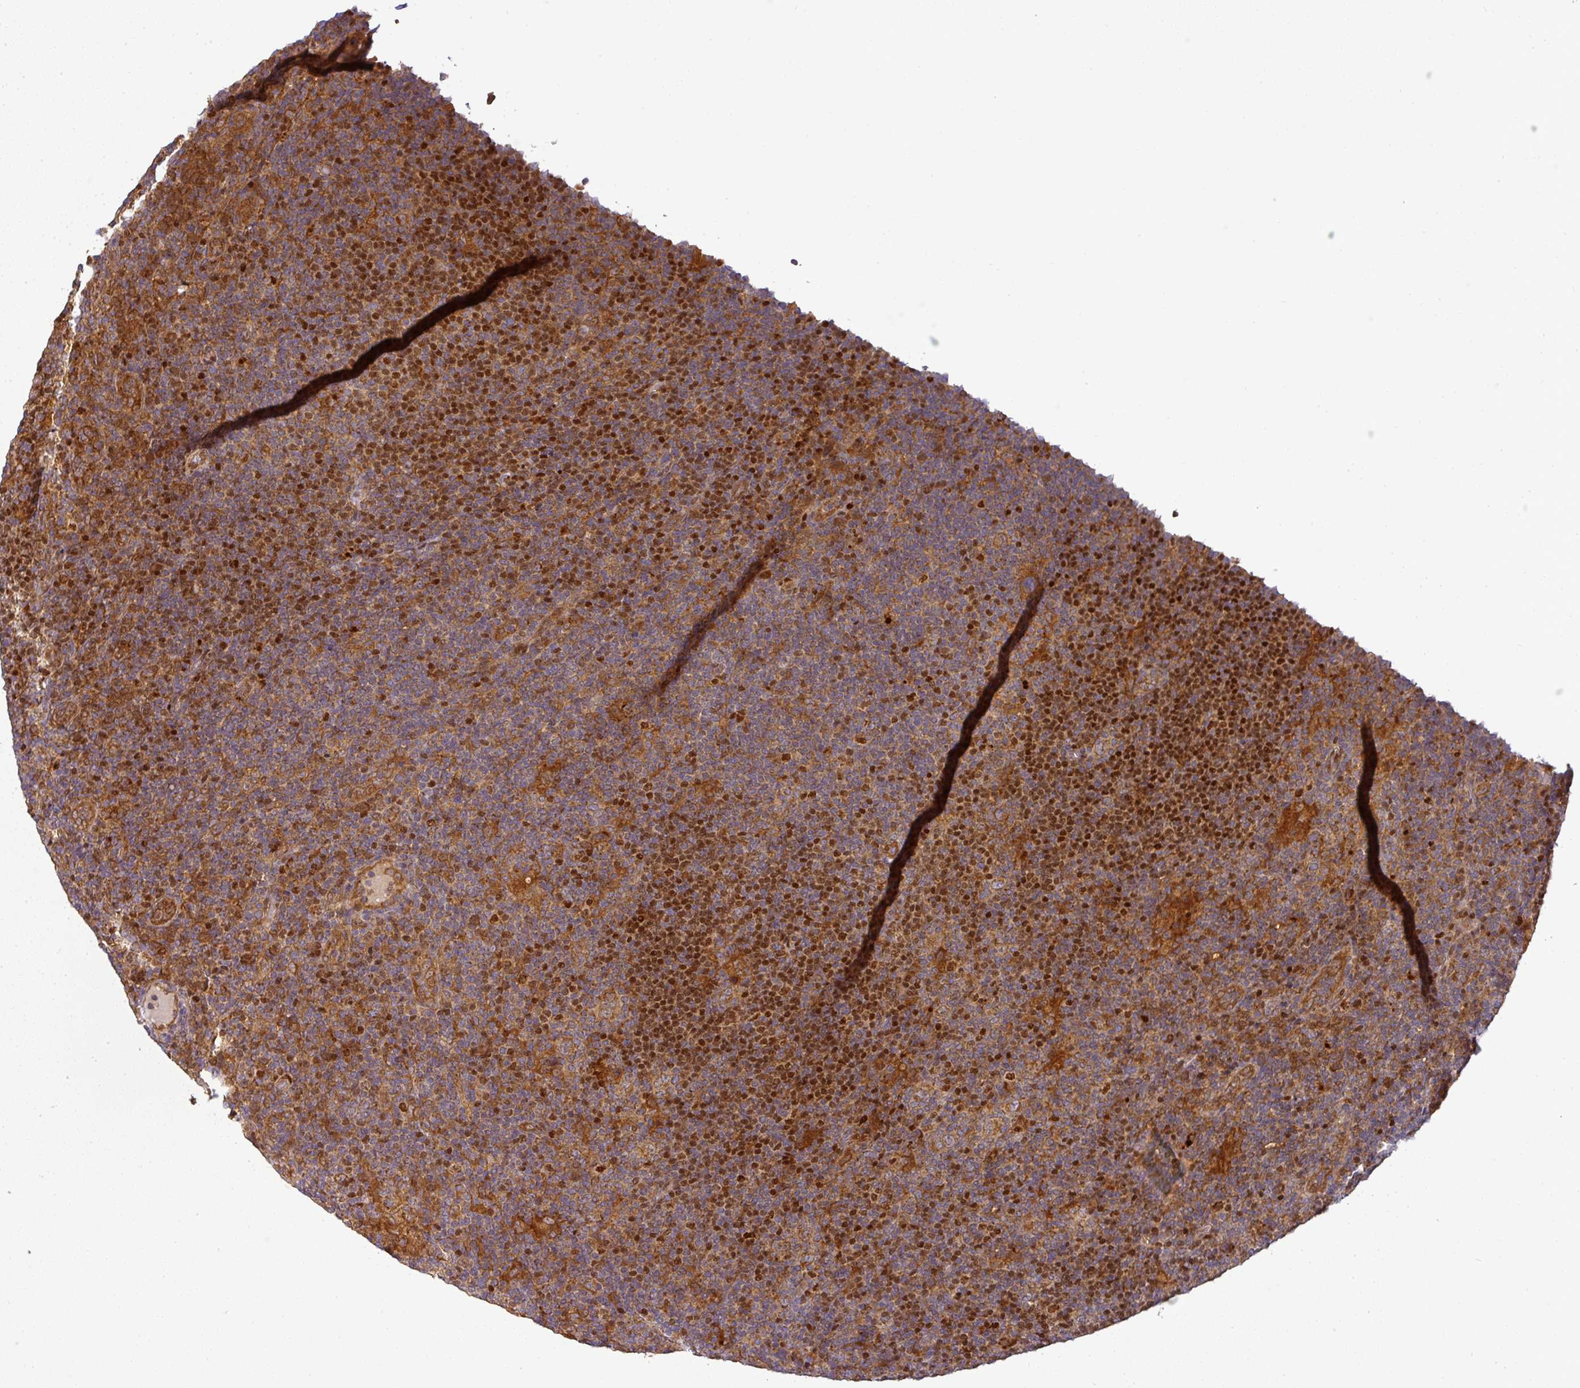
{"staining": {"intensity": "strong", "quantity": ">75%", "location": "cytoplasmic/membranous"}, "tissue": "lymphoma", "cell_type": "Tumor cells", "image_type": "cancer", "snomed": [{"axis": "morphology", "description": "Hodgkin's disease, NOS"}, {"axis": "topography", "description": "Lymph node"}], "caption": "Immunohistochemical staining of Hodgkin's disease displays high levels of strong cytoplasmic/membranous protein expression in approximately >75% of tumor cells.", "gene": "MALSU1", "patient": {"sex": "female", "age": 57}}